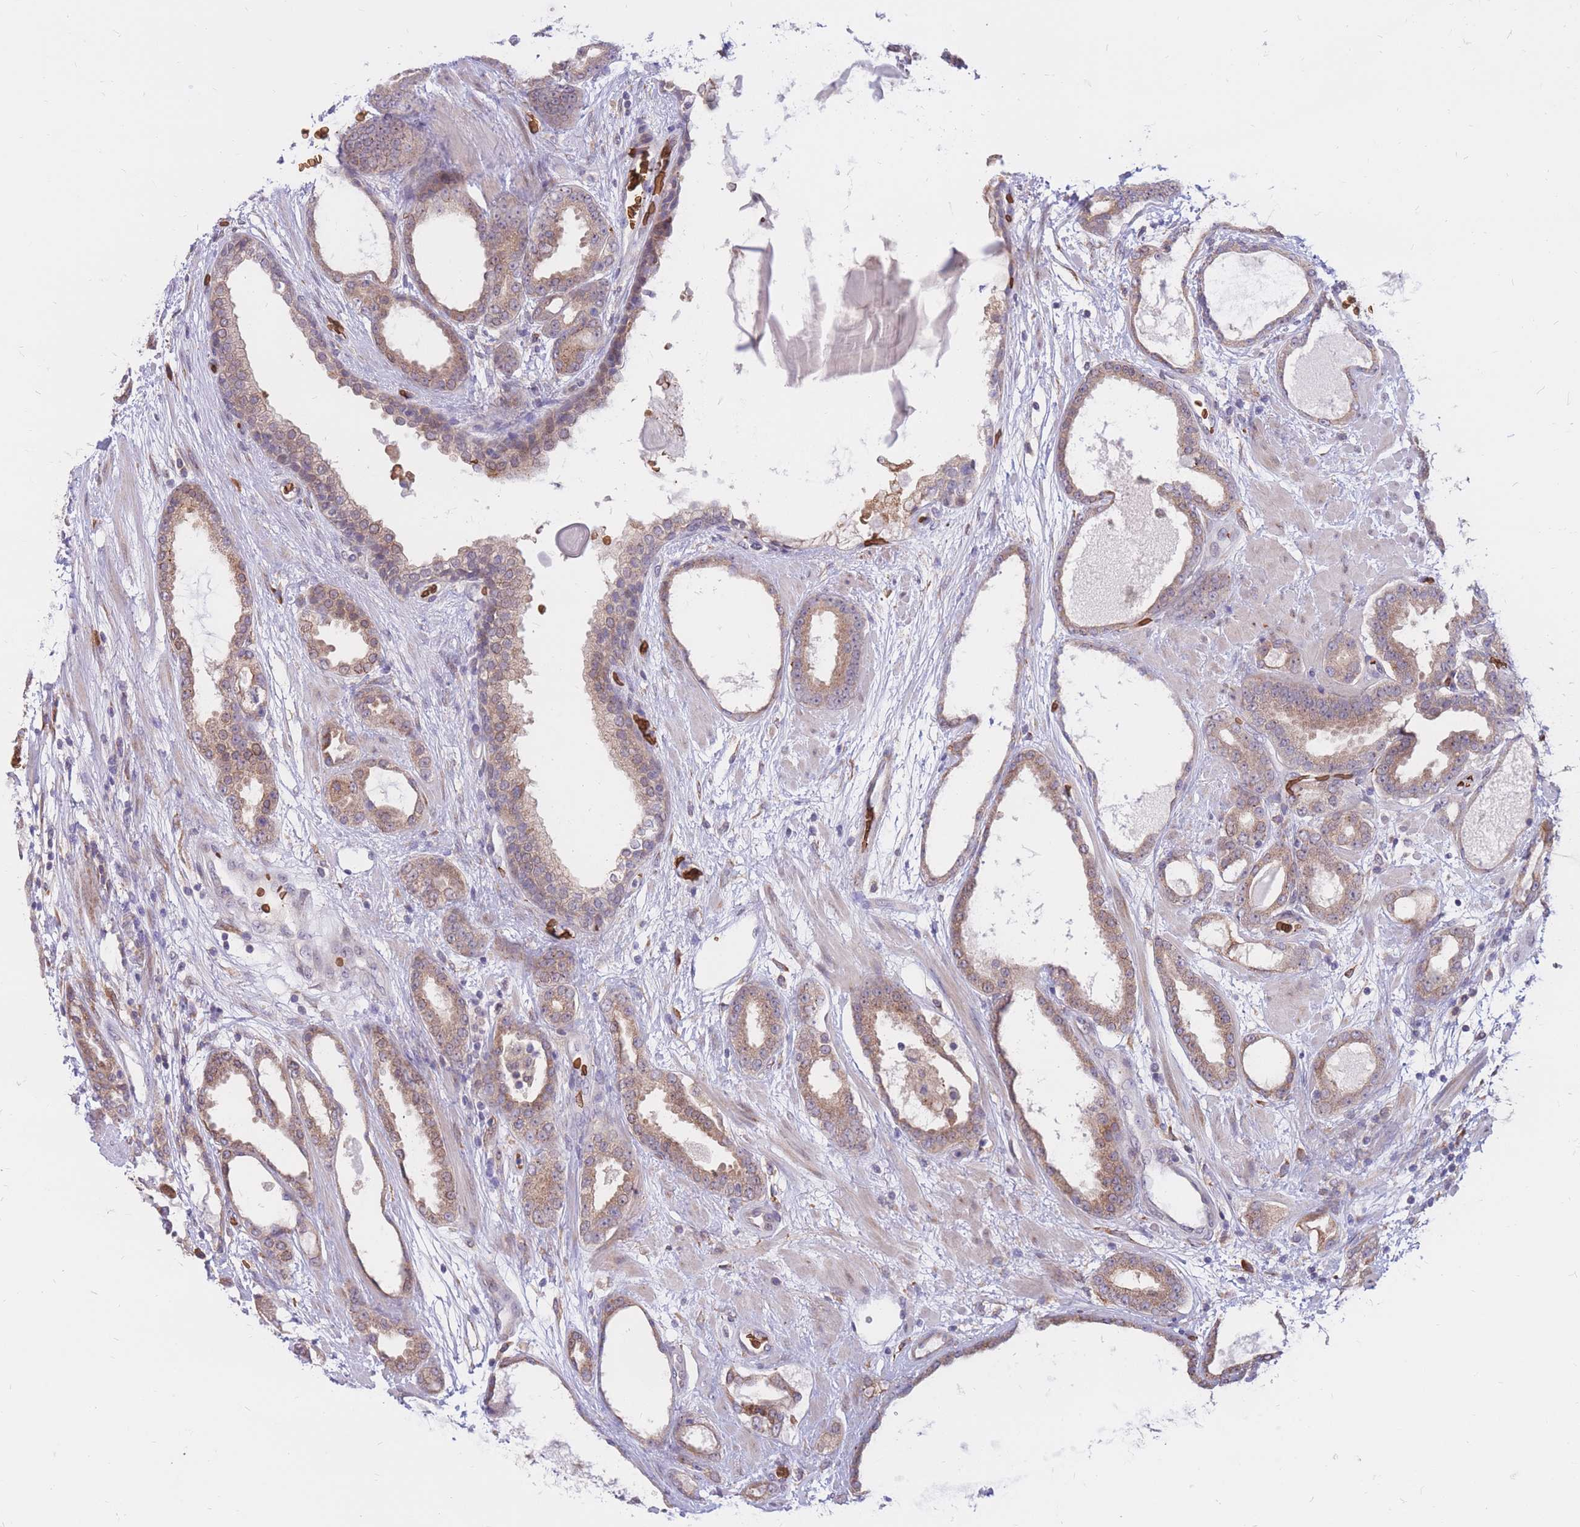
{"staining": {"intensity": "moderate", "quantity": ">75%", "location": "cytoplasmic/membranous"}, "tissue": "prostate cancer", "cell_type": "Tumor cells", "image_type": "cancer", "snomed": [{"axis": "morphology", "description": "Adenocarcinoma, High grade"}, {"axis": "topography", "description": "Prostate"}], "caption": "Protein expression analysis of human prostate high-grade adenocarcinoma reveals moderate cytoplasmic/membranous positivity in approximately >75% of tumor cells.", "gene": "ATP10D", "patient": {"sex": "male", "age": 60}}